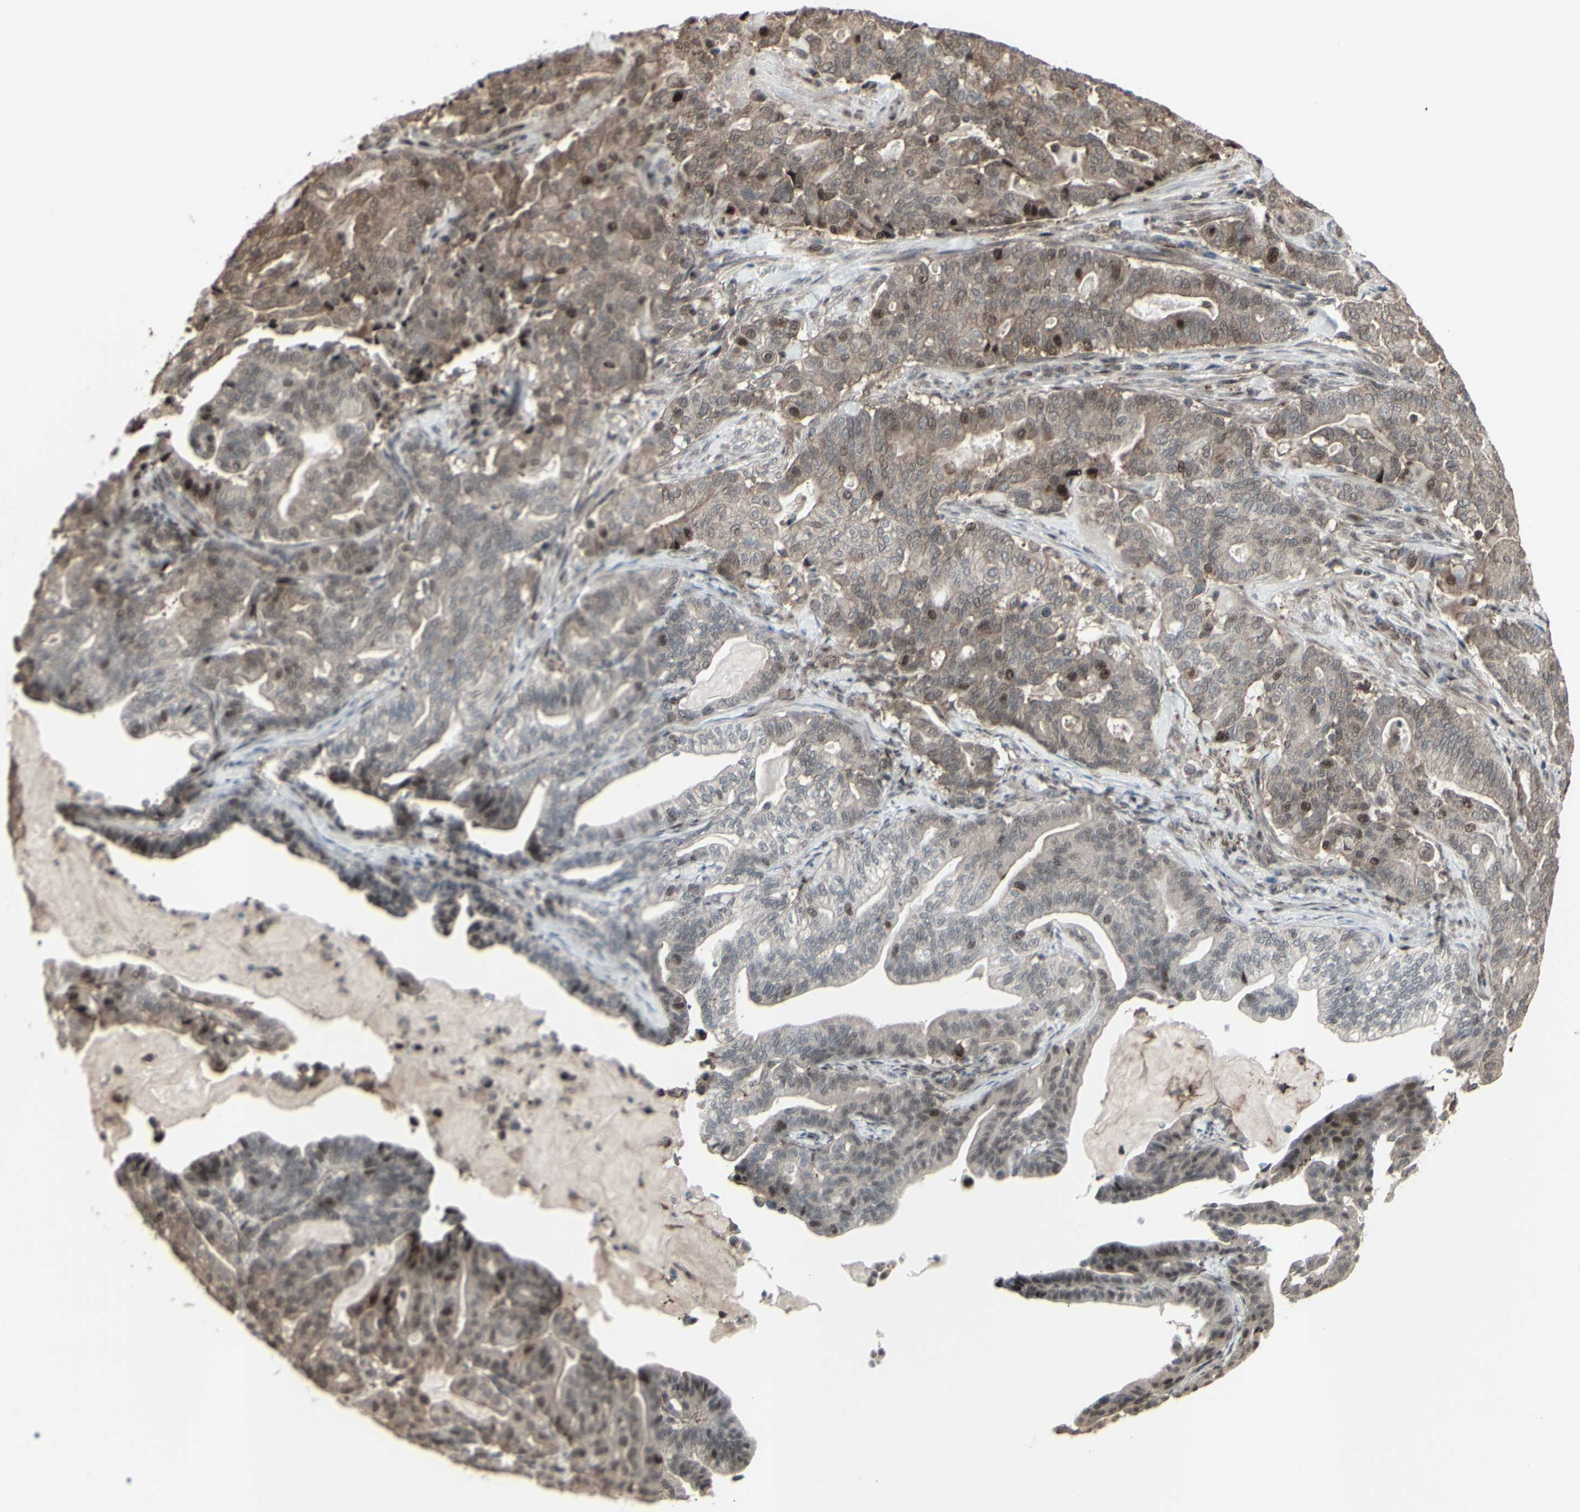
{"staining": {"intensity": "strong", "quantity": "<25%", "location": "nuclear"}, "tissue": "pancreatic cancer", "cell_type": "Tumor cells", "image_type": "cancer", "snomed": [{"axis": "morphology", "description": "Adenocarcinoma, NOS"}, {"axis": "topography", "description": "Pancreas"}], "caption": "Pancreatic cancer (adenocarcinoma) tissue demonstrates strong nuclear staining in about <25% of tumor cells, visualized by immunohistochemistry.", "gene": "CD33", "patient": {"sex": "male", "age": 63}}